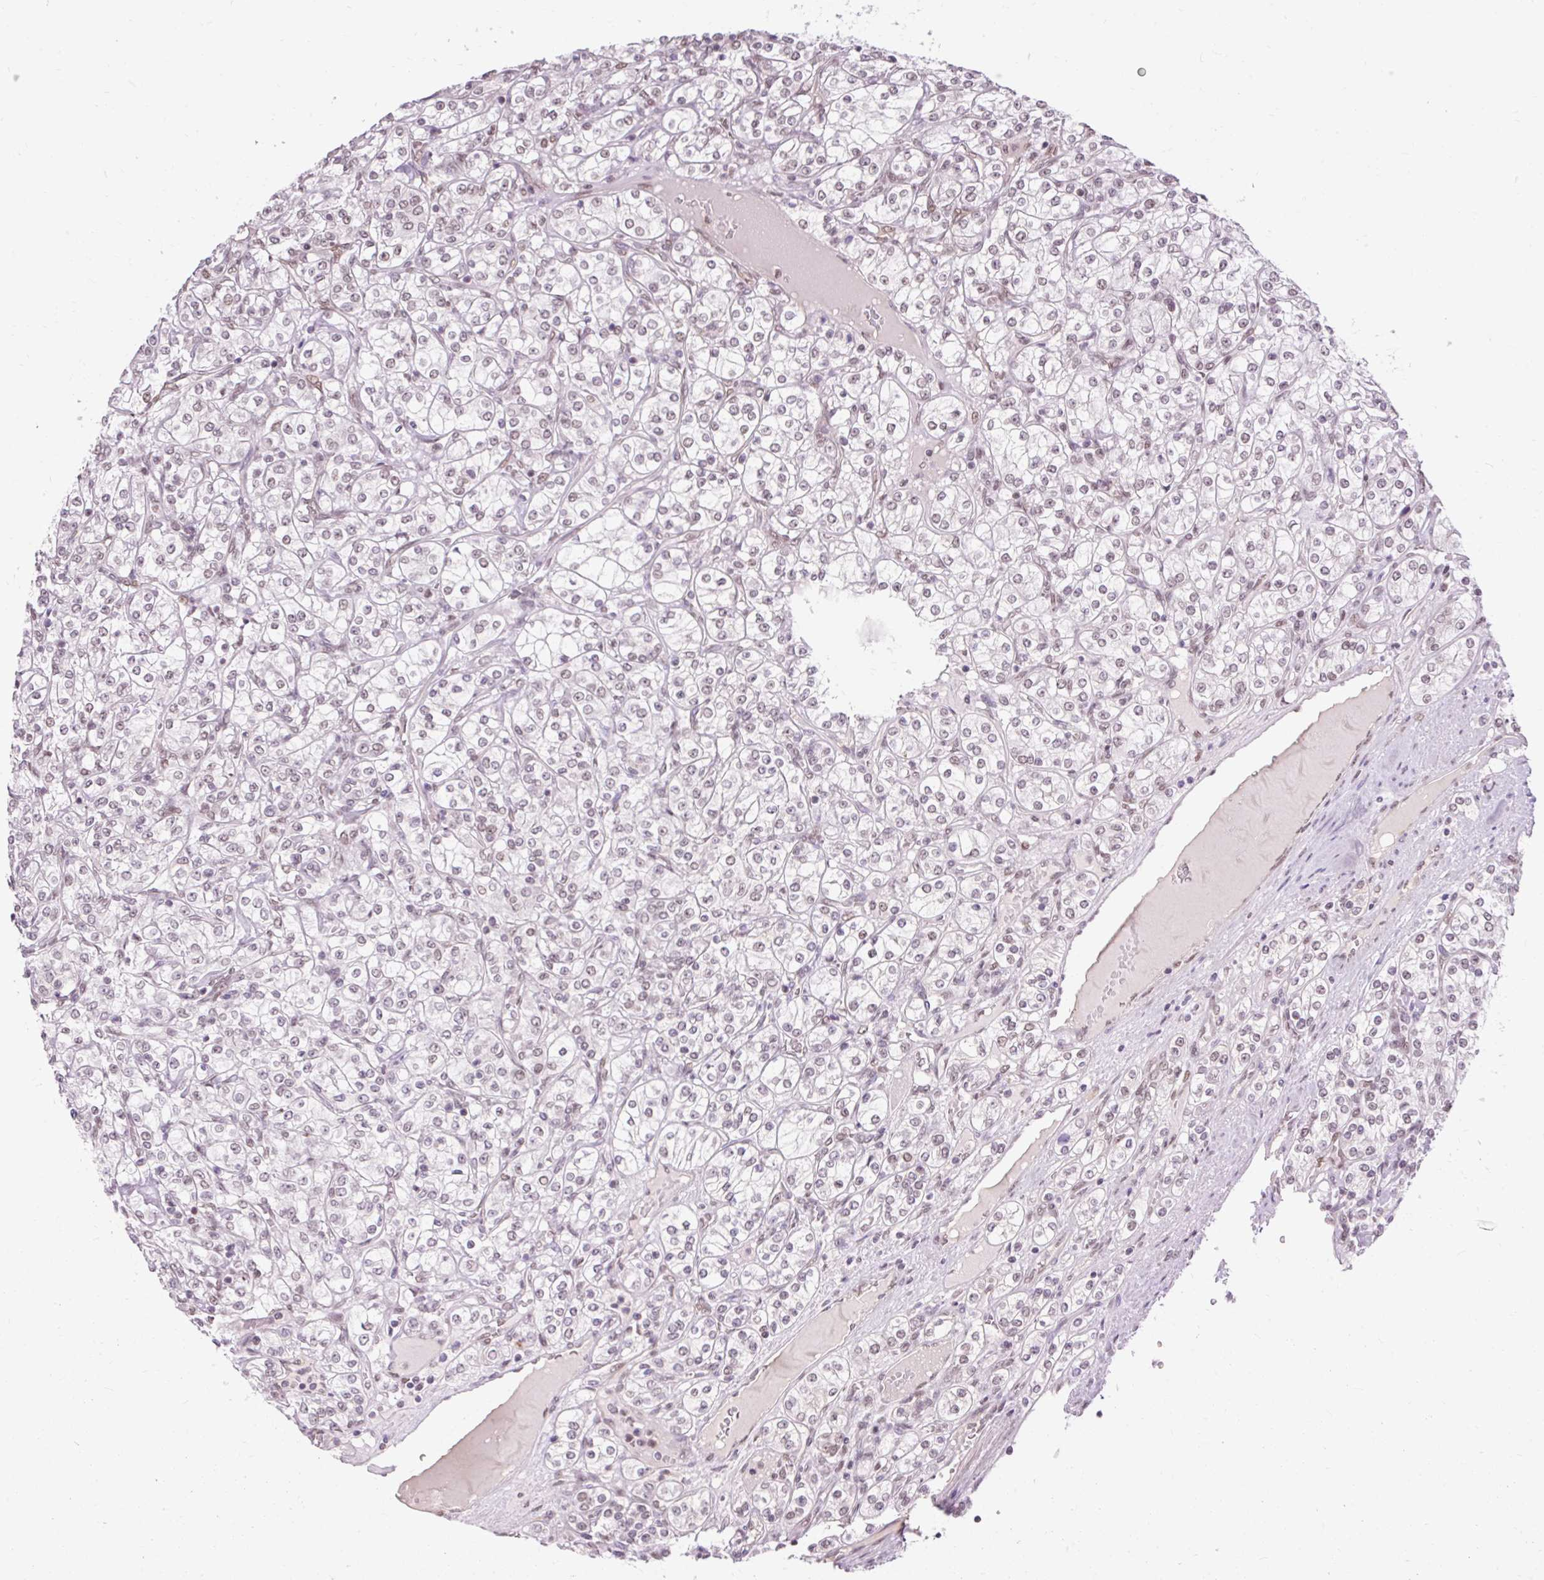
{"staining": {"intensity": "weak", "quantity": "<25%", "location": "nuclear"}, "tissue": "renal cancer", "cell_type": "Tumor cells", "image_type": "cancer", "snomed": [{"axis": "morphology", "description": "Adenocarcinoma, NOS"}, {"axis": "topography", "description": "Kidney"}], "caption": "High power microscopy image of an immunohistochemistry (IHC) image of renal cancer (adenocarcinoma), revealing no significant staining in tumor cells. (DAB (3,3'-diaminobenzidine) immunohistochemistry (IHC), high magnification).", "gene": "NPIPB12", "patient": {"sex": "male", "age": 77}}